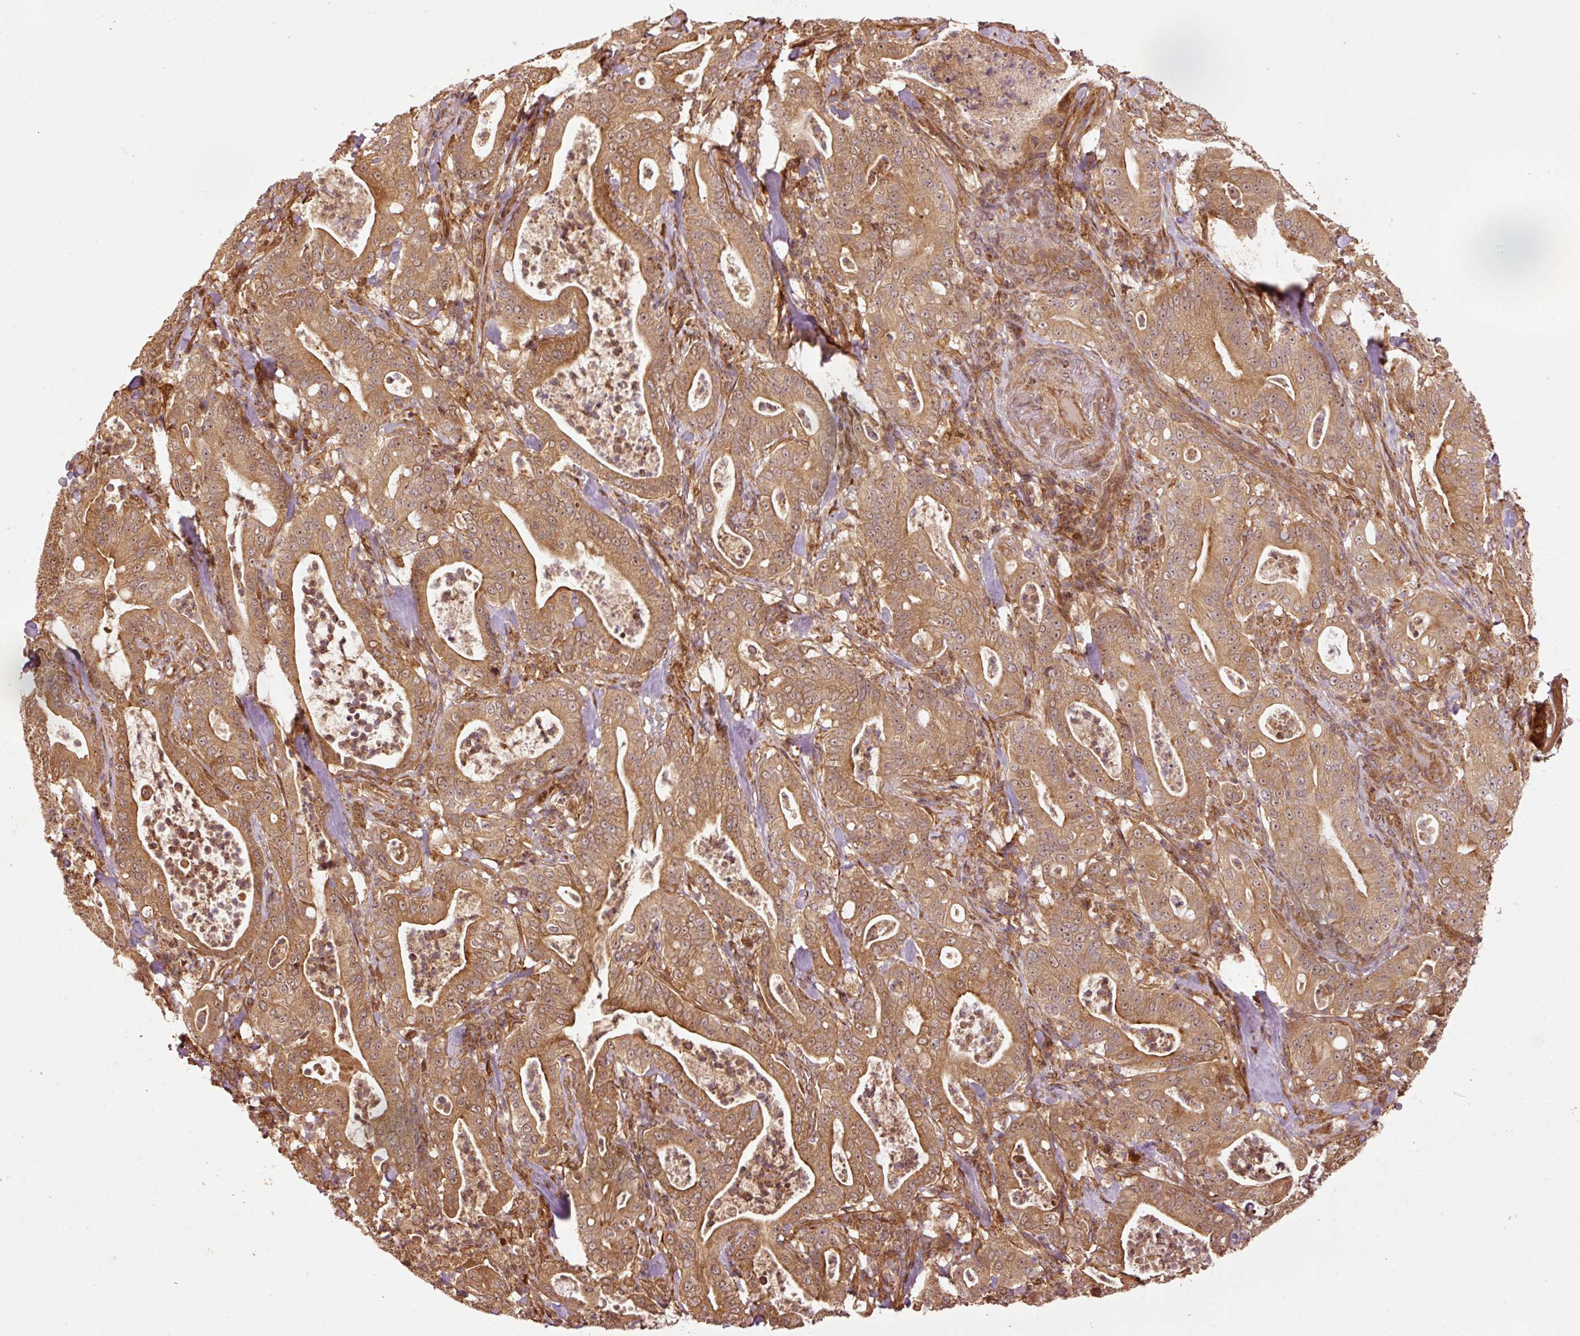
{"staining": {"intensity": "moderate", "quantity": ">75%", "location": "cytoplasmic/membranous,nuclear"}, "tissue": "pancreatic cancer", "cell_type": "Tumor cells", "image_type": "cancer", "snomed": [{"axis": "morphology", "description": "Adenocarcinoma, NOS"}, {"axis": "topography", "description": "Pancreas"}], "caption": "Immunohistochemistry (IHC) histopathology image of adenocarcinoma (pancreatic) stained for a protein (brown), which displays medium levels of moderate cytoplasmic/membranous and nuclear positivity in approximately >75% of tumor cells.", "gene": "OXER1", "patient": {"sex": "male", "age": 71}}